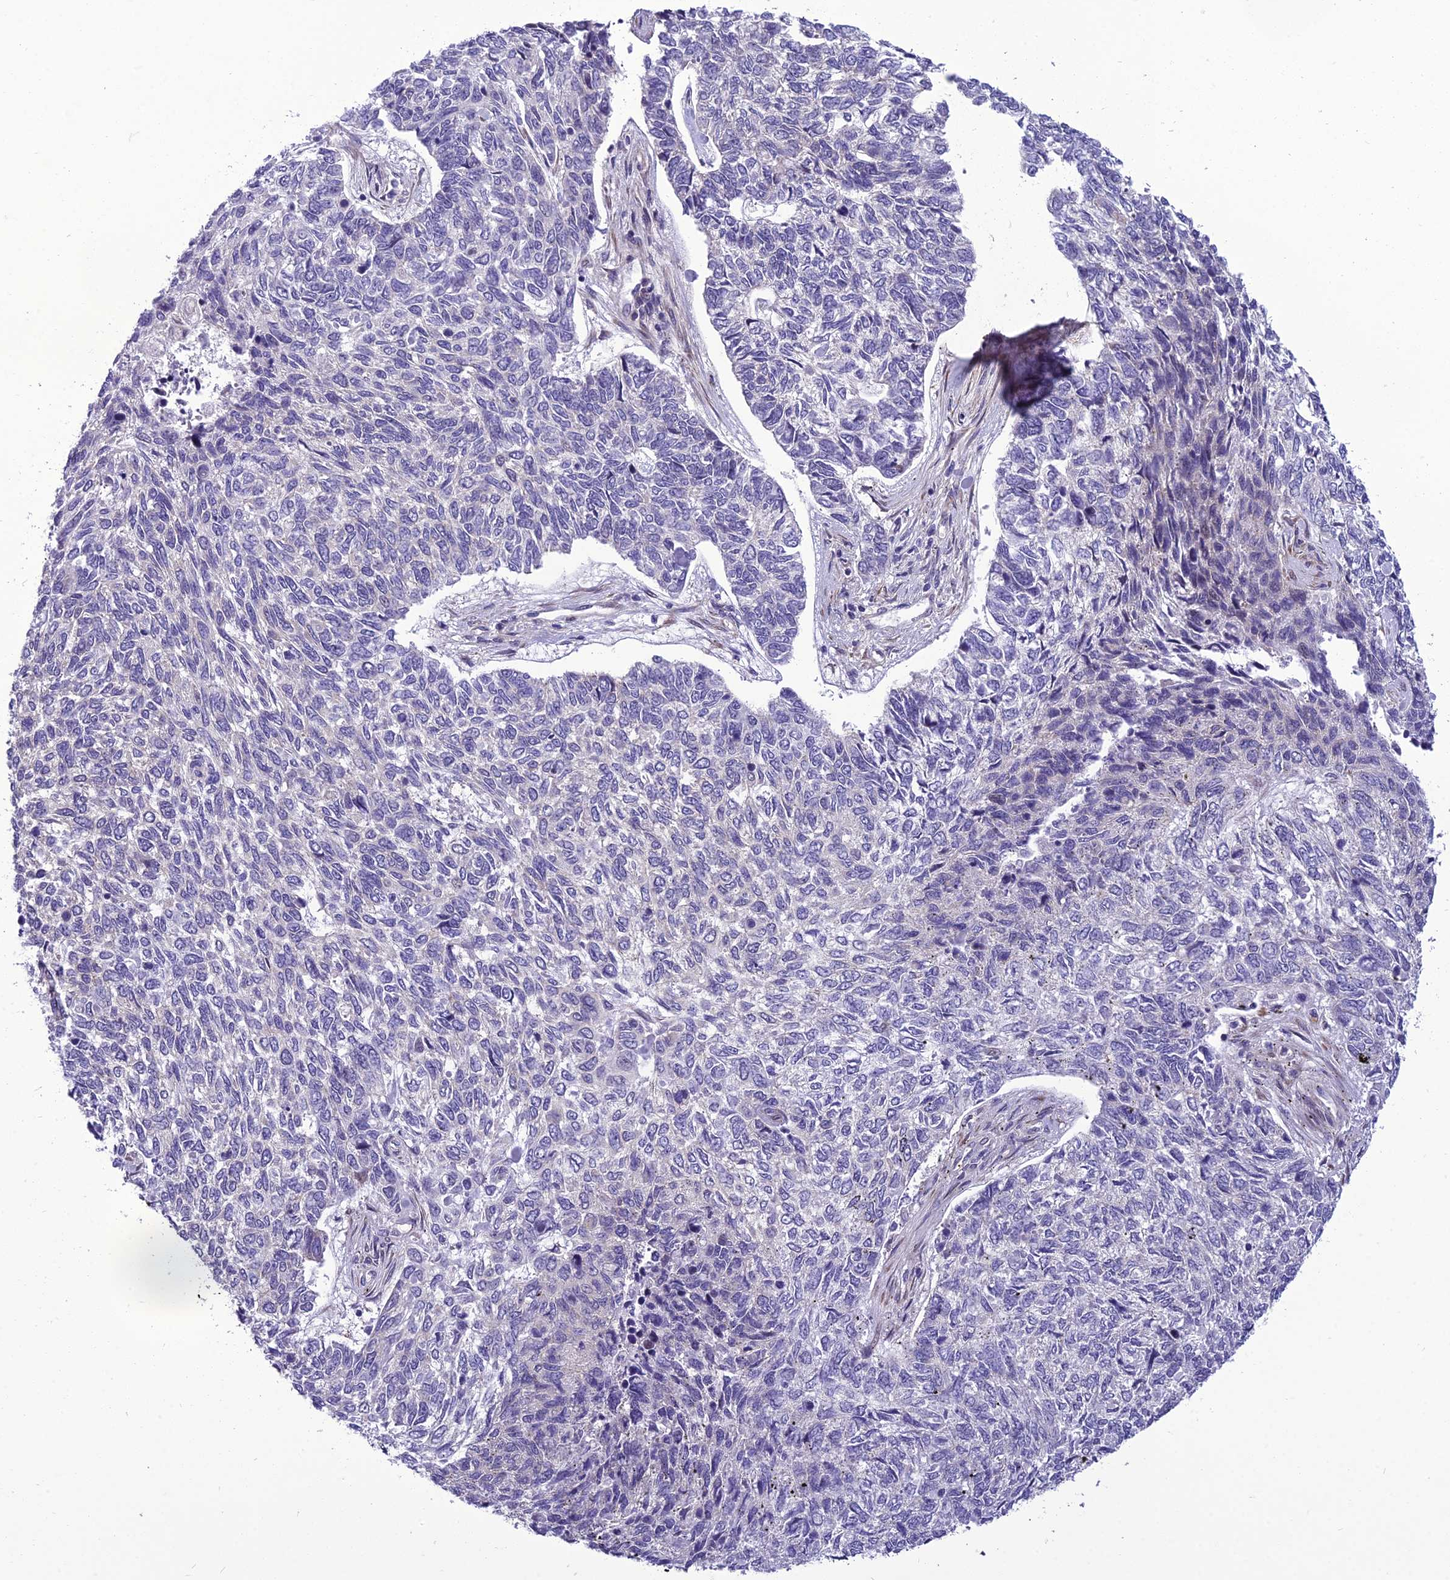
{"staining": {"intensity": "negative", "quantity": "none", "location": "none"}, "tissue": "skin cancer", "cell_type": "Tumor cells", "image_type": "cancer", "snomed": [{"axis": "morphology", "description": "Basal cell carcinoma"}, {"axis": "topography", "description": "Skin"}], "caption": "Immunohistochemistry micrograph of human skin basal cell carcinoma stained for a protein (brown), which shows no staining in tumor cells.", "gene": "GAB4", "patient": {"sex": "female", "age": 65}}